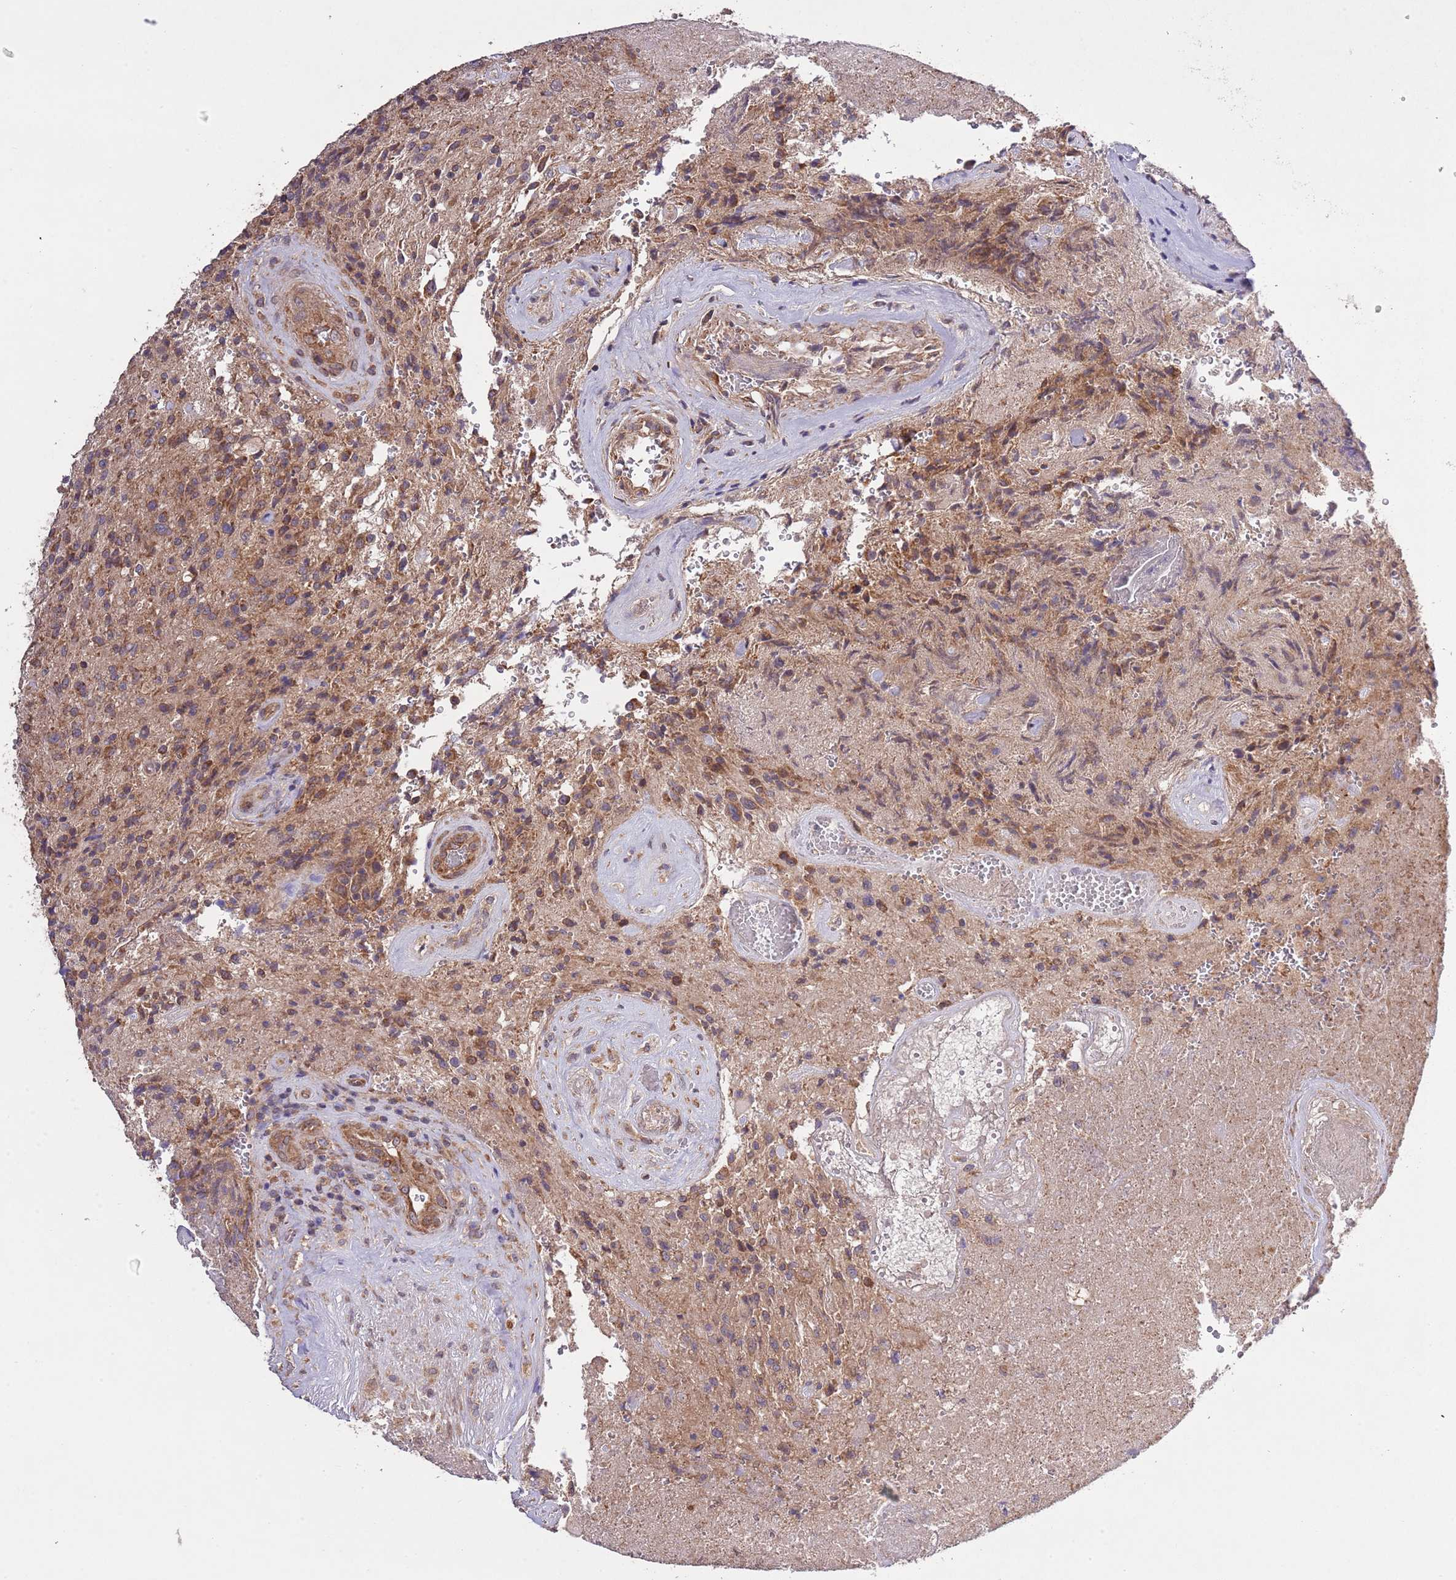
{"staining": {"intensity": "moderate", "quantity": ">75%", "location": "cytoplasmic/membranous"}, "tissue": "glioma", "cell_type": "Tumor cells", "image_type": "cancer", "snomed": [{"axis": "morphology", "description": "Normal tissue, NOS"}, {"axis": "morphology", "description": "Glioma, malignant, High grade"}, {"axis": "topography", "description": "Cerebral cortex"}], "caption": "The photomicrograph displays immunohistochemical staining of glioma. There is moderate cytoplasmic/membranous expression is seen in about >75% of tumor cells. The protein of interest is shown in brown color, while the nuclei are stained blue.", "gene": "MFNG", "patient": {"sex": "male", "age": 56}}